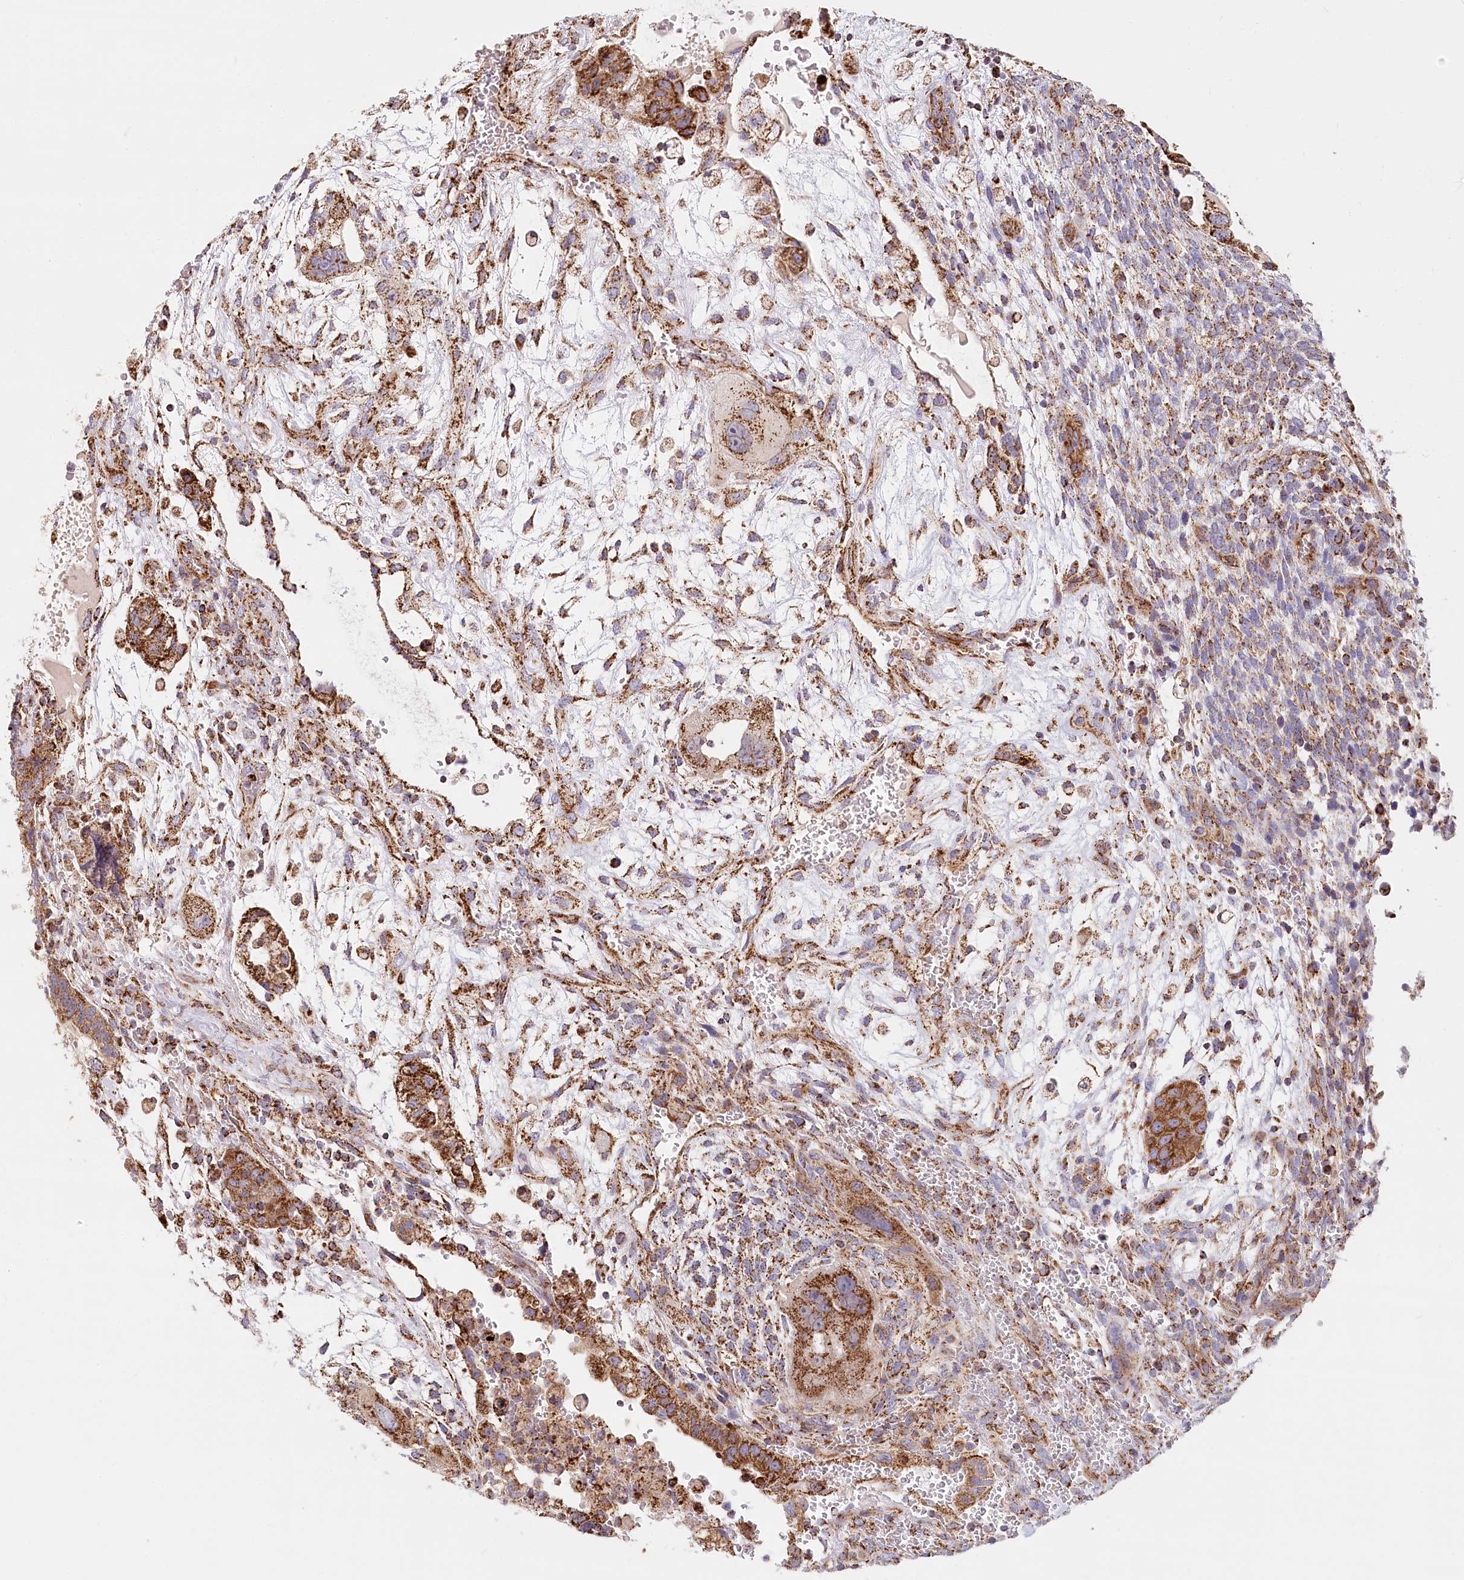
{"staining": {"intensity": "strong", "quantity": ">75%", "location": "cytoplasmic/membranous"}, "tissue": "testis cancer", "cell_type": "Tumor cells", "image_type": "cancer", "snomed": [{"axis": "morphology", "description": "Carcinoma, Embryonal, NOS"}, {"axis": "topography", "description": "Testis"}], "caption": "A brown stain highlights strong cytoplasmic/membranous expression of a protein in human embryonal carcinoma (testis) tumor cells. Immunohistochemistry (ihc) stains the protein in brown and the nuclei are stained blue.", "gene": "UMPS", "patient": {"sex": "male", "age": 36}}